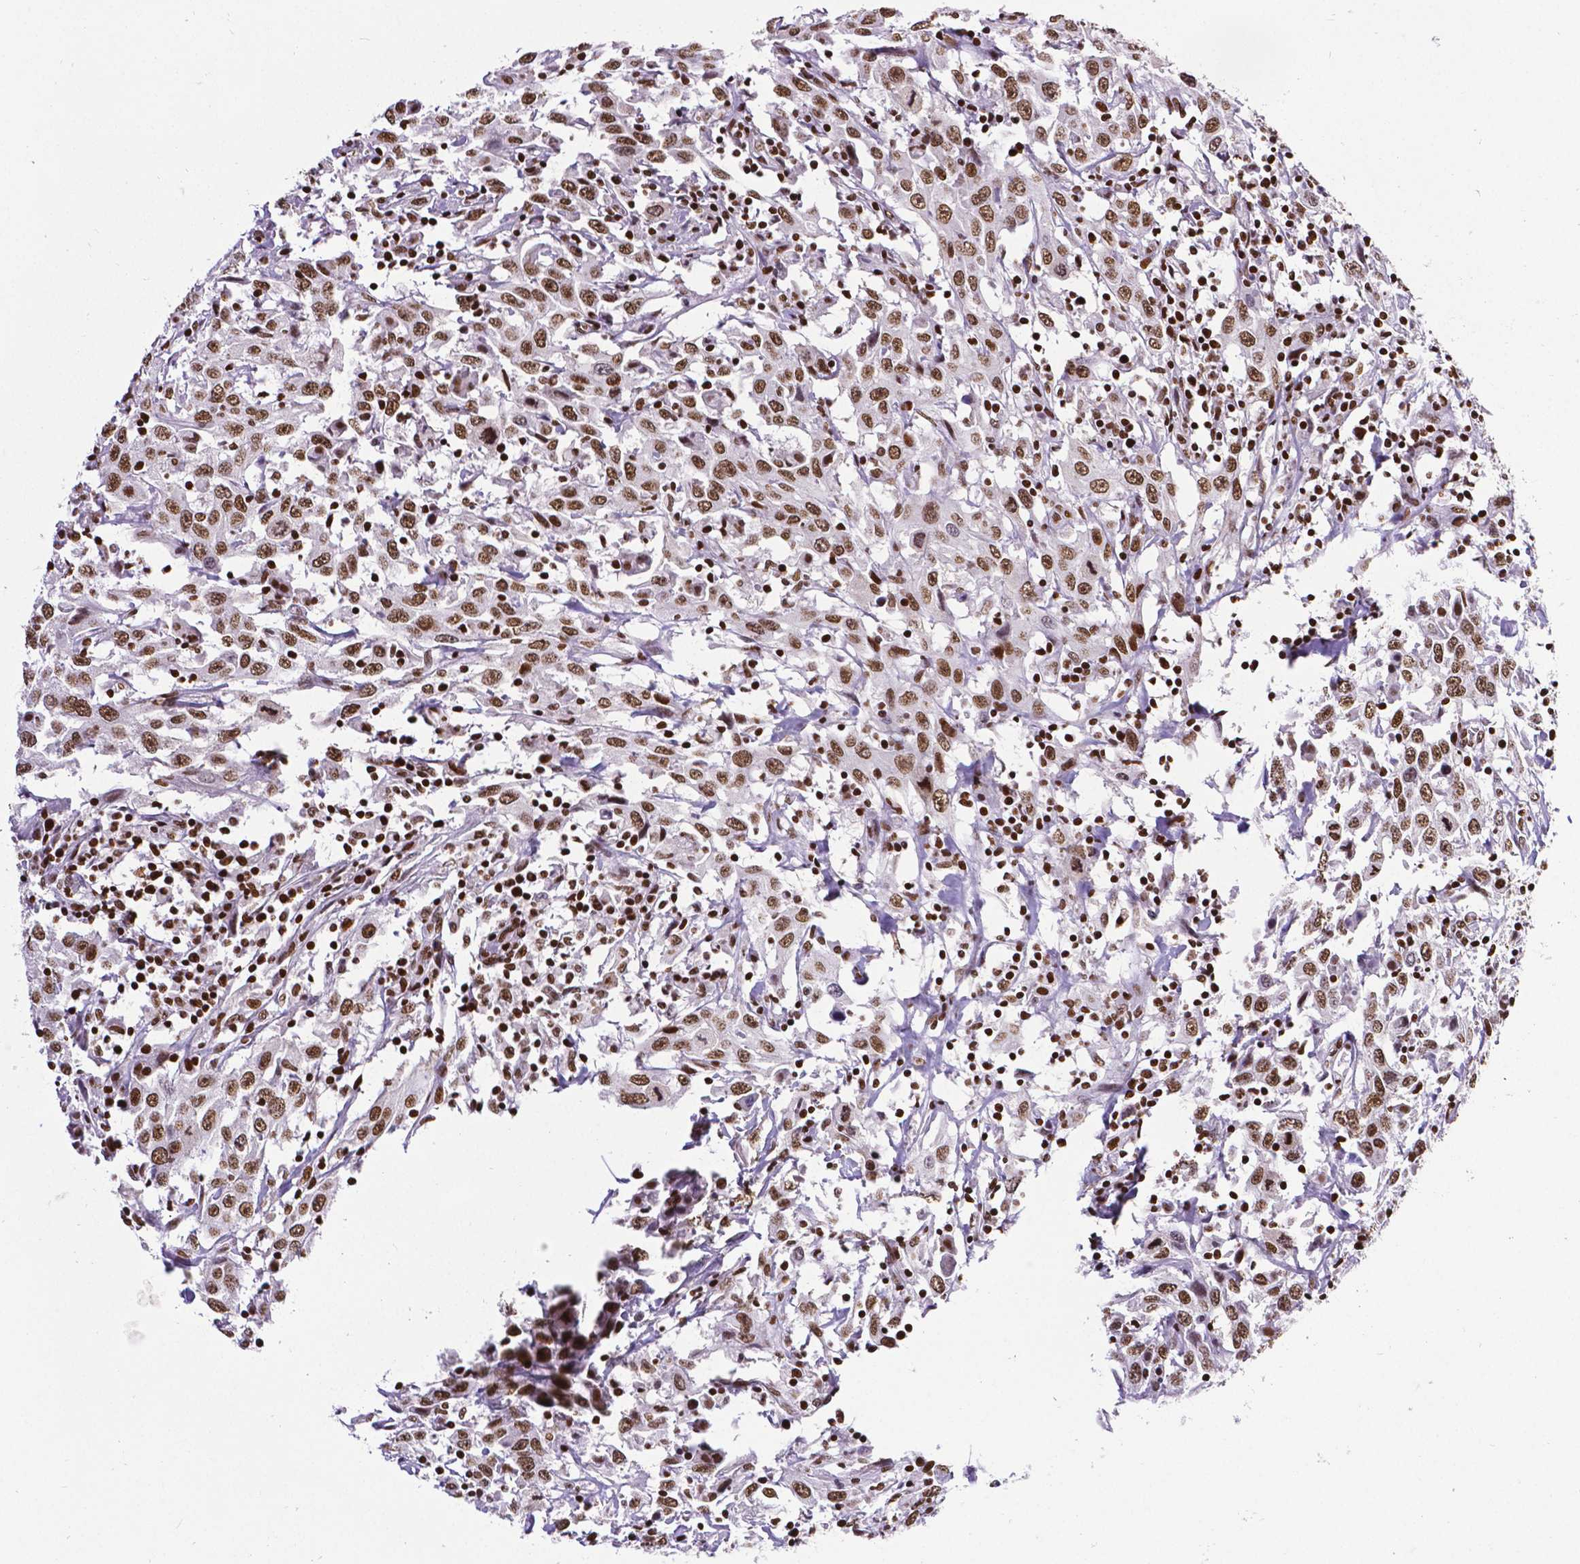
{"staining": {"intensity": "strong", "quantity": ">75%", "location": "nuclear"}, "tissue": "urothelial cancer", "cell_type": "Tumor cells", "image_type": "cancer", "snomed": [{"axis": "morphology", "description": "Urothelial carcinoma, High grade"}, {"axis": "topography", "description": "Urinary bladder"}], "caption": "The histopathology image displays a brown stain indicating the presence of a protein in the nuclear of tumor cells in urothelial cancer. (DAB (3,3'-diaminobenzidine) IHC with brightfield microscopy, high magnification).", "gene": "CTCF", "patient": {"sex": "male", "age": 61}}